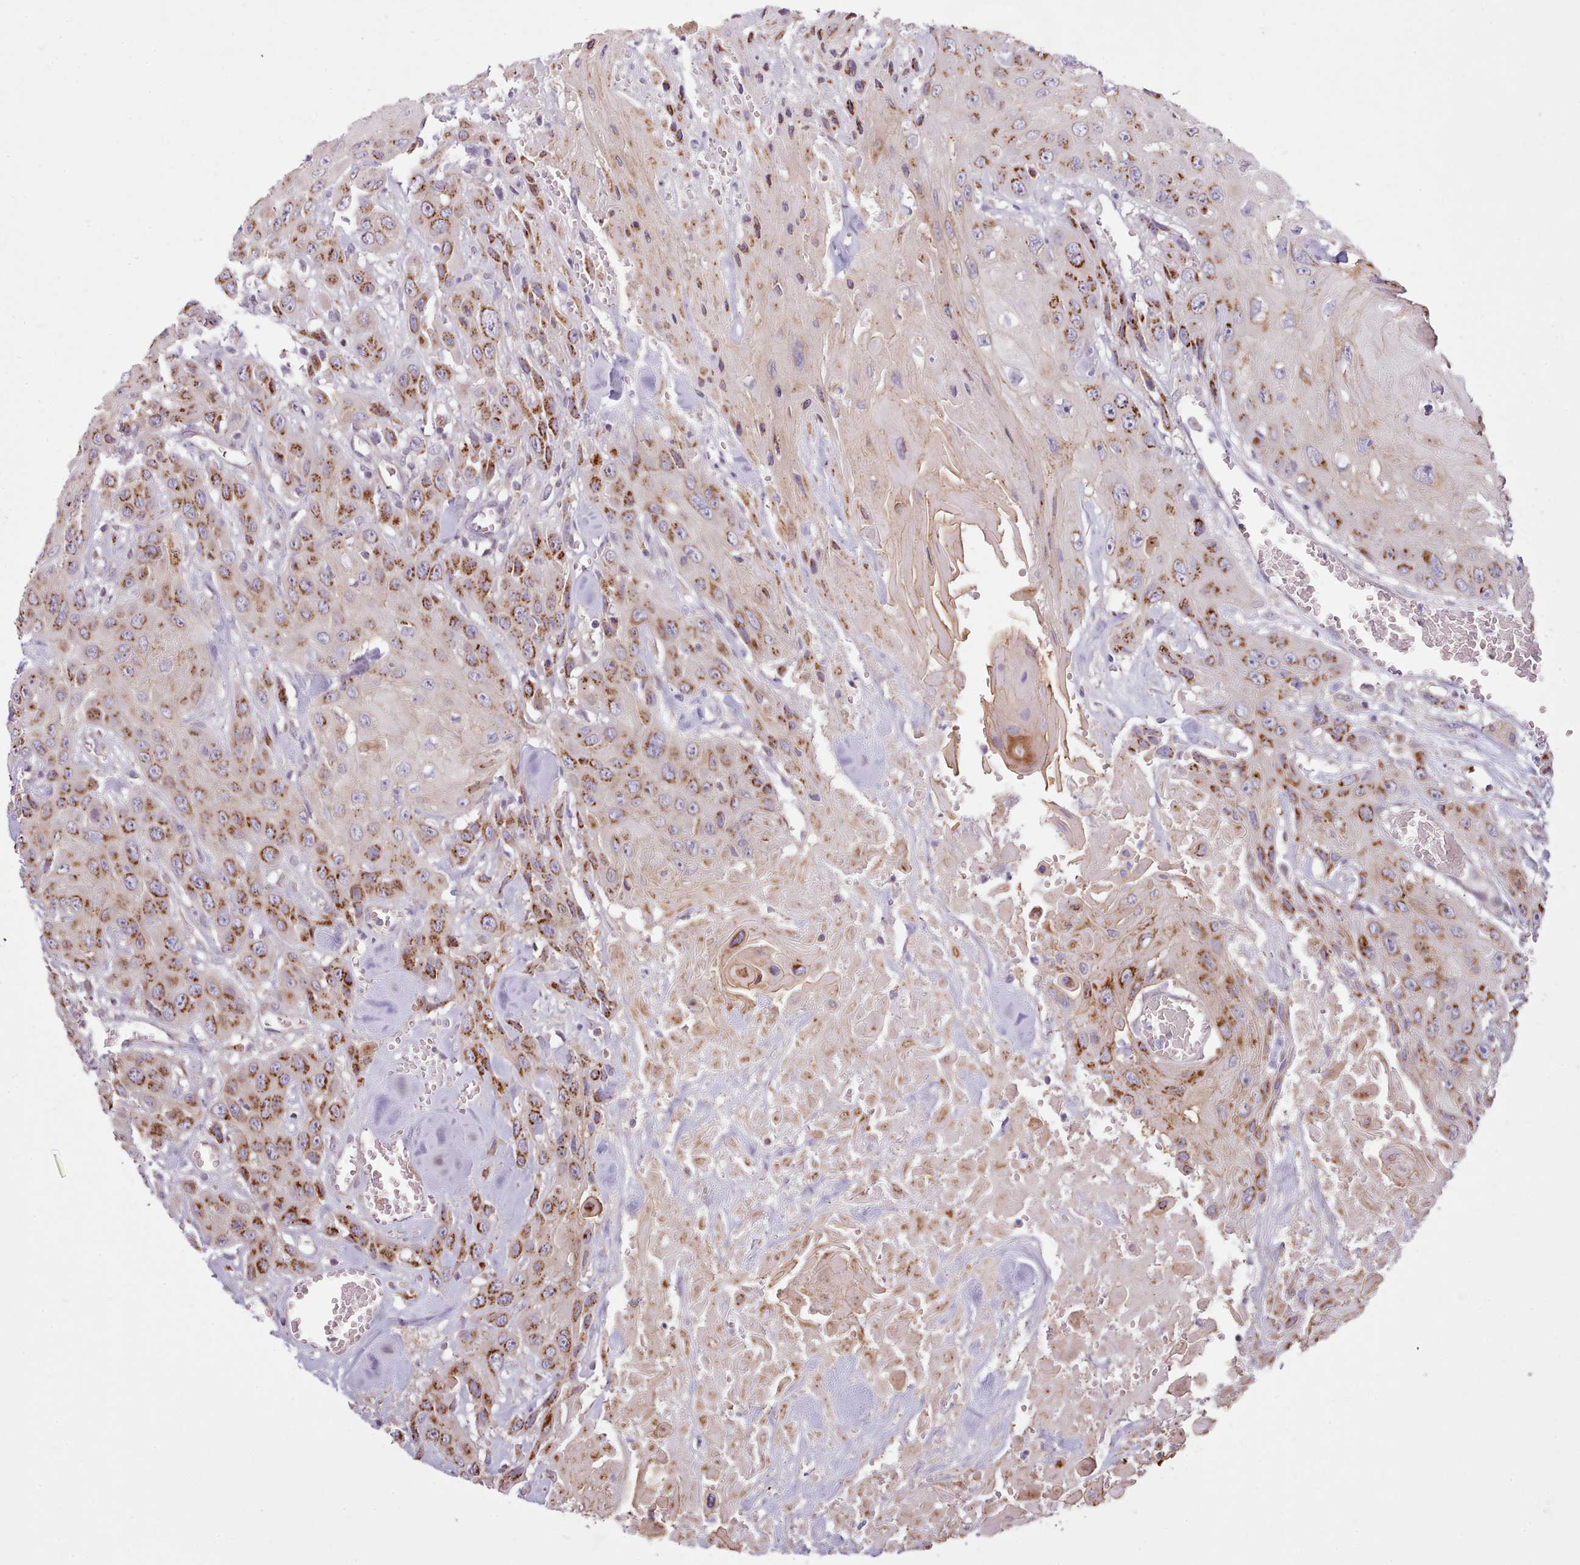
{"staining": {"intensity": "strong", "quantity": ">75%", "location": "cytoplasmic/membranous"}, "tissue": "head and neck cancer", "cell_type": "Tumor cells", "image_type": "cancer", "snomed": [{"axis": "morphology", "description": "Squamous cell carcinoma, NOS"}, {"axis": "topography", "description": "Head-Neck"}], "caption": "DAB immunohistochemical staining of head and neck cancer demonstrates strong cytoplasmic/membranous protein expression in about >75% of tumor cells.", "gene": "ARL2BP", "patient": {"sex": "male", "age": 81}}